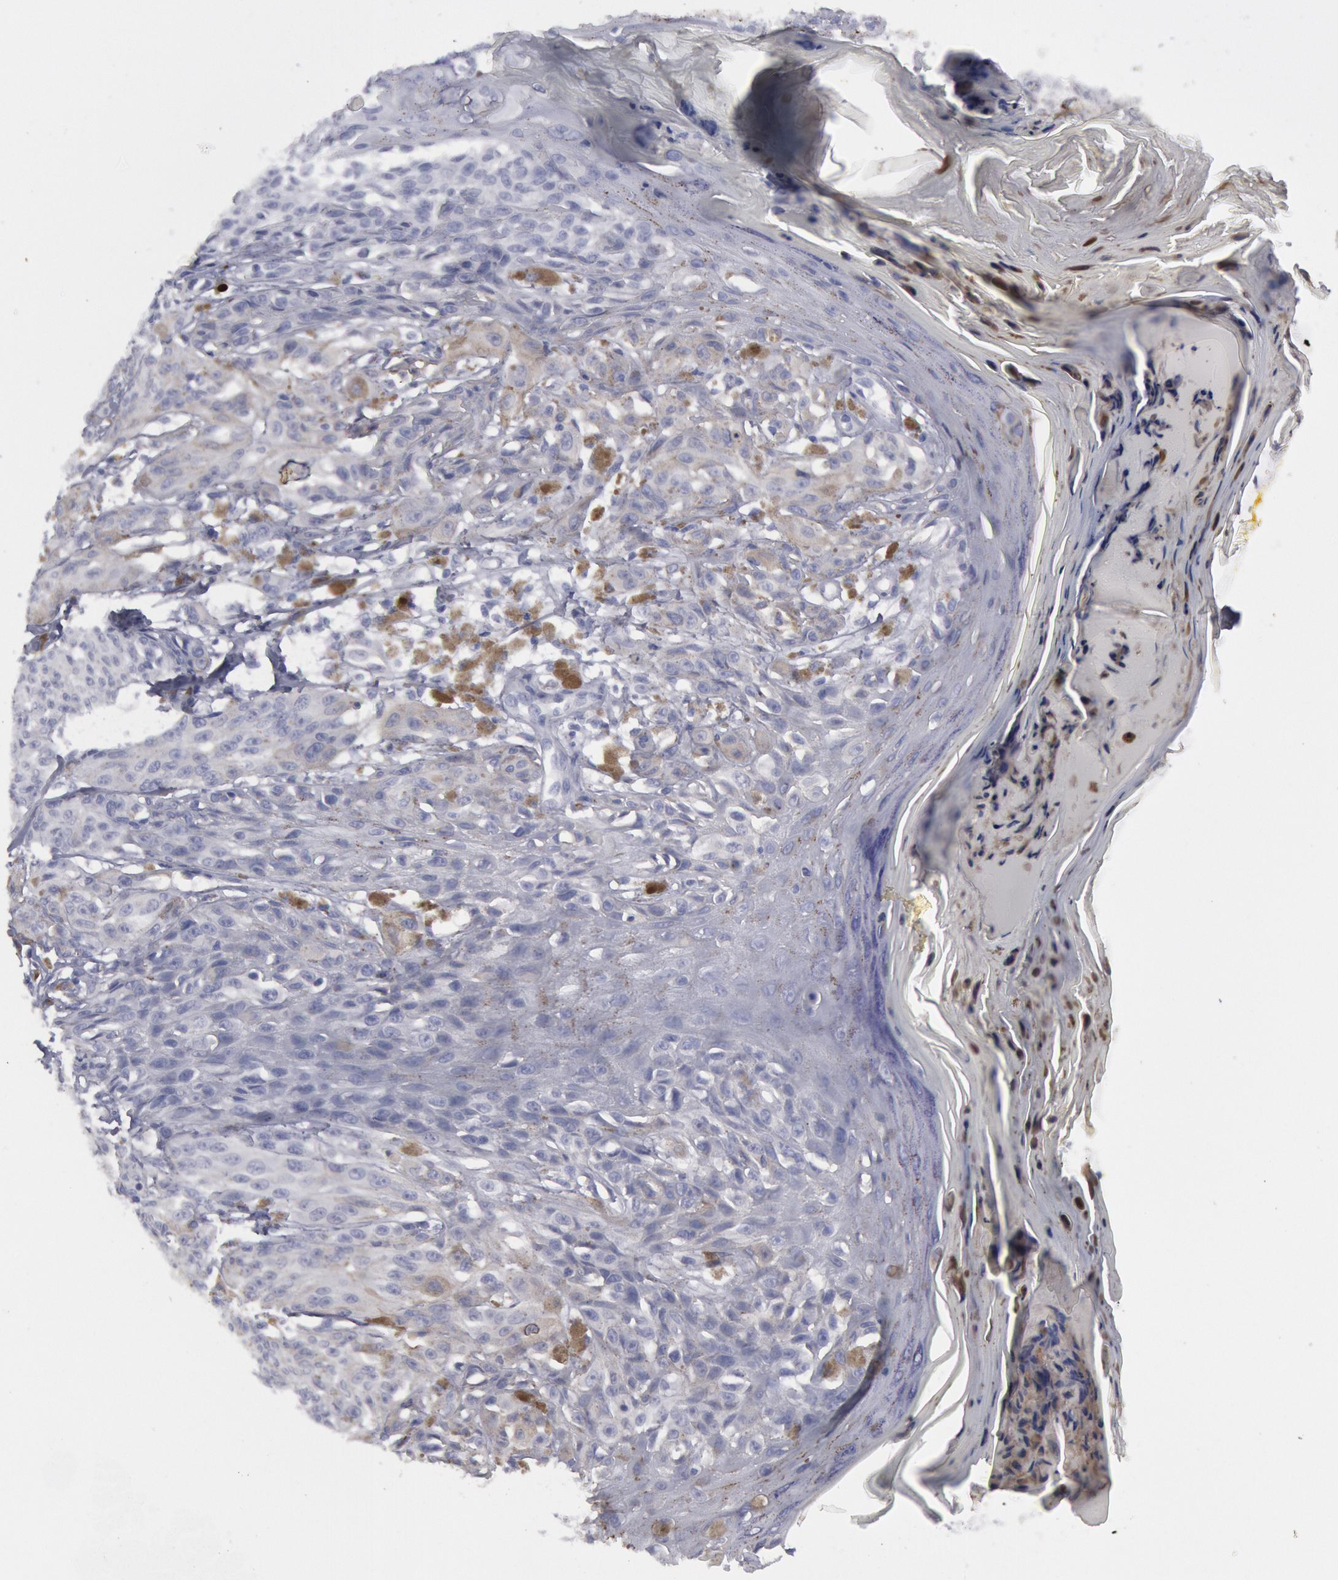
{"staining": {"intensity": "negative", "quantity": "none", "location": "none"}, "tissue": "melanoma", "cell_type": "Tumor cells", "image_type": "cancer", "snomed": [{"axis": "morphology", "description": "Malignant melanoma, NOS"}, {"axis": "topography", "description": "Skin"}], "caption": "Melanoma stained for a protein using IHC demonstrates no staining tumor cells.", "gene": "FHL1", "patient": {"sex": "female", "age": 77}}